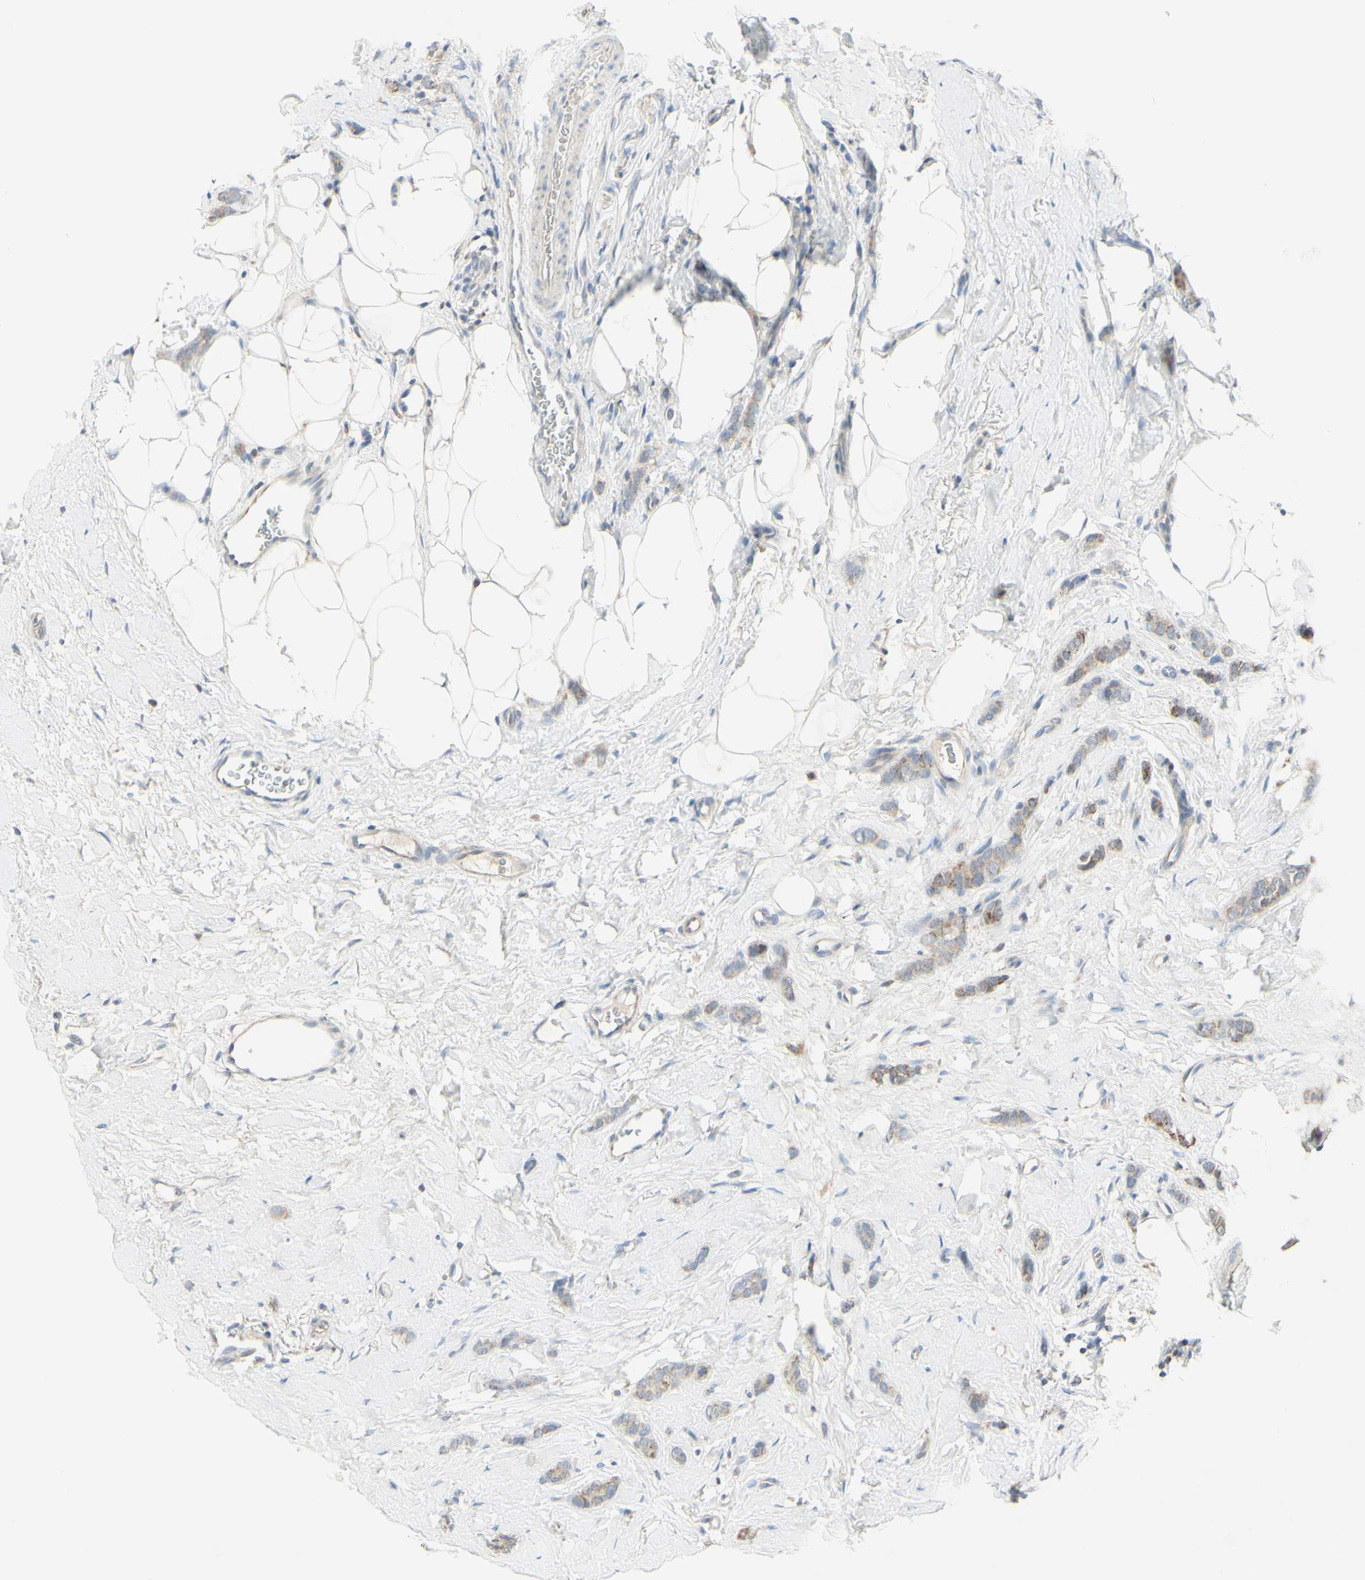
{"staining": {"intensity": "weak", "quantity": "<25%", "location": "cytoplasmic/membranous"}, "tissue": "breast cancer", "cell_type": "Tumor cells", "image_type": "cancer", "snomed": [{"axis": "morphology", "description": "Lobular carcinoma"}, {"axis": "topography", "description": "Skin"}, {"axis": "topography", "description": "Breast"}], "caption": "Breast cancer (lobular carcinoma) was stained to show a protein in brown. There is no significant positivity in tumor cells.", "gene": "CNTNAP1", "patient": {"sex": "female", "age": 46}}